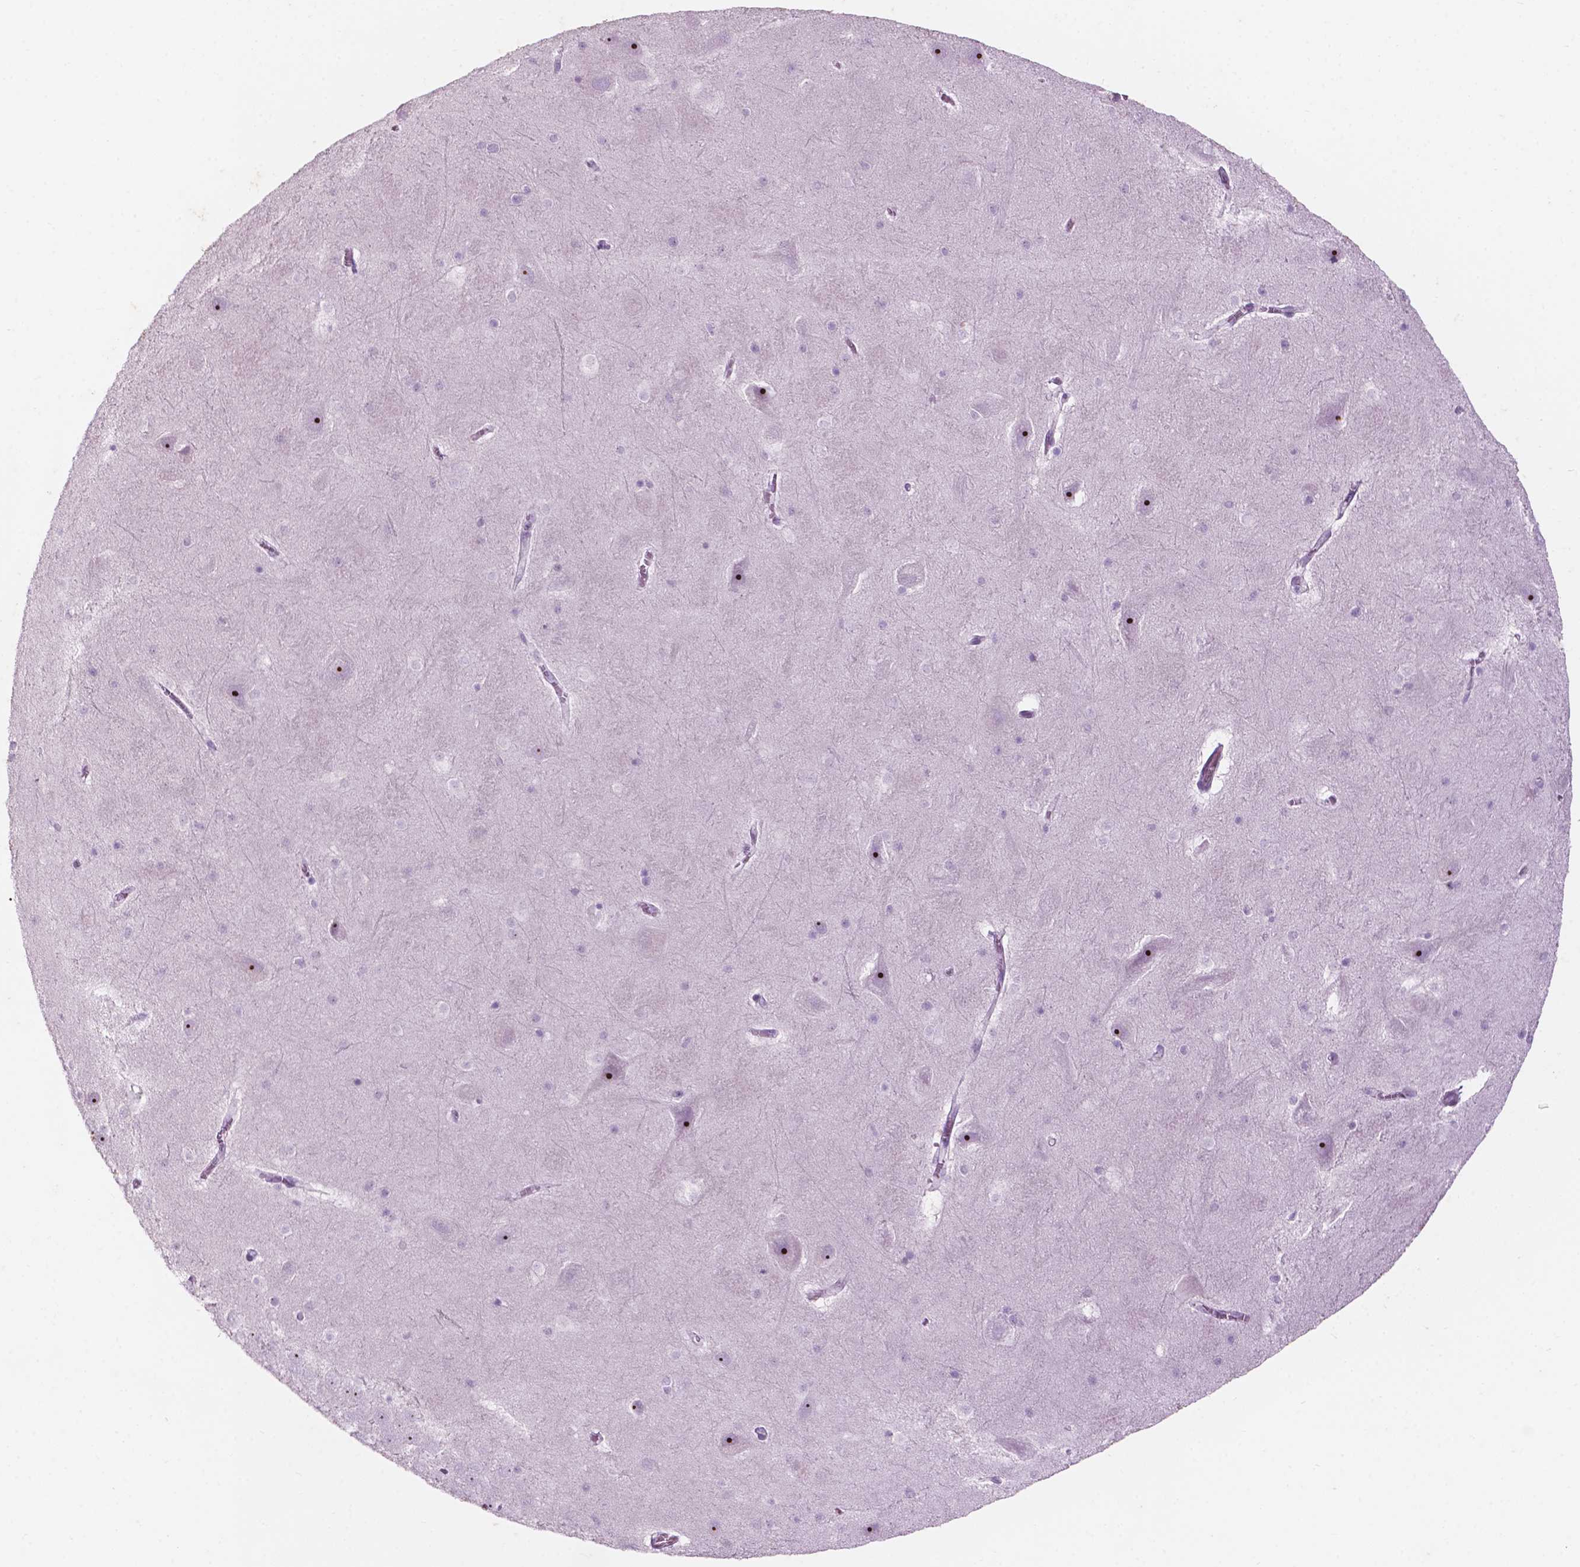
{"staining": {"intensity": "negative", "quantity": "none", "location": "none"}, "tissue": "hippocampus", "cell_type": "Glial cells", "image_type": "normal", "snomed": [{"axis": "morphology", "description": "Normal tissue, NOS"}, {"axis": "topography", "description": "Hippocampus"}], "caption": "Normal hippocampus was stained to show a protein in brown. There is no significant positivity in glial cells.", "gene": "ZNF853", "patient": {"sex": "male", "age": 45}}